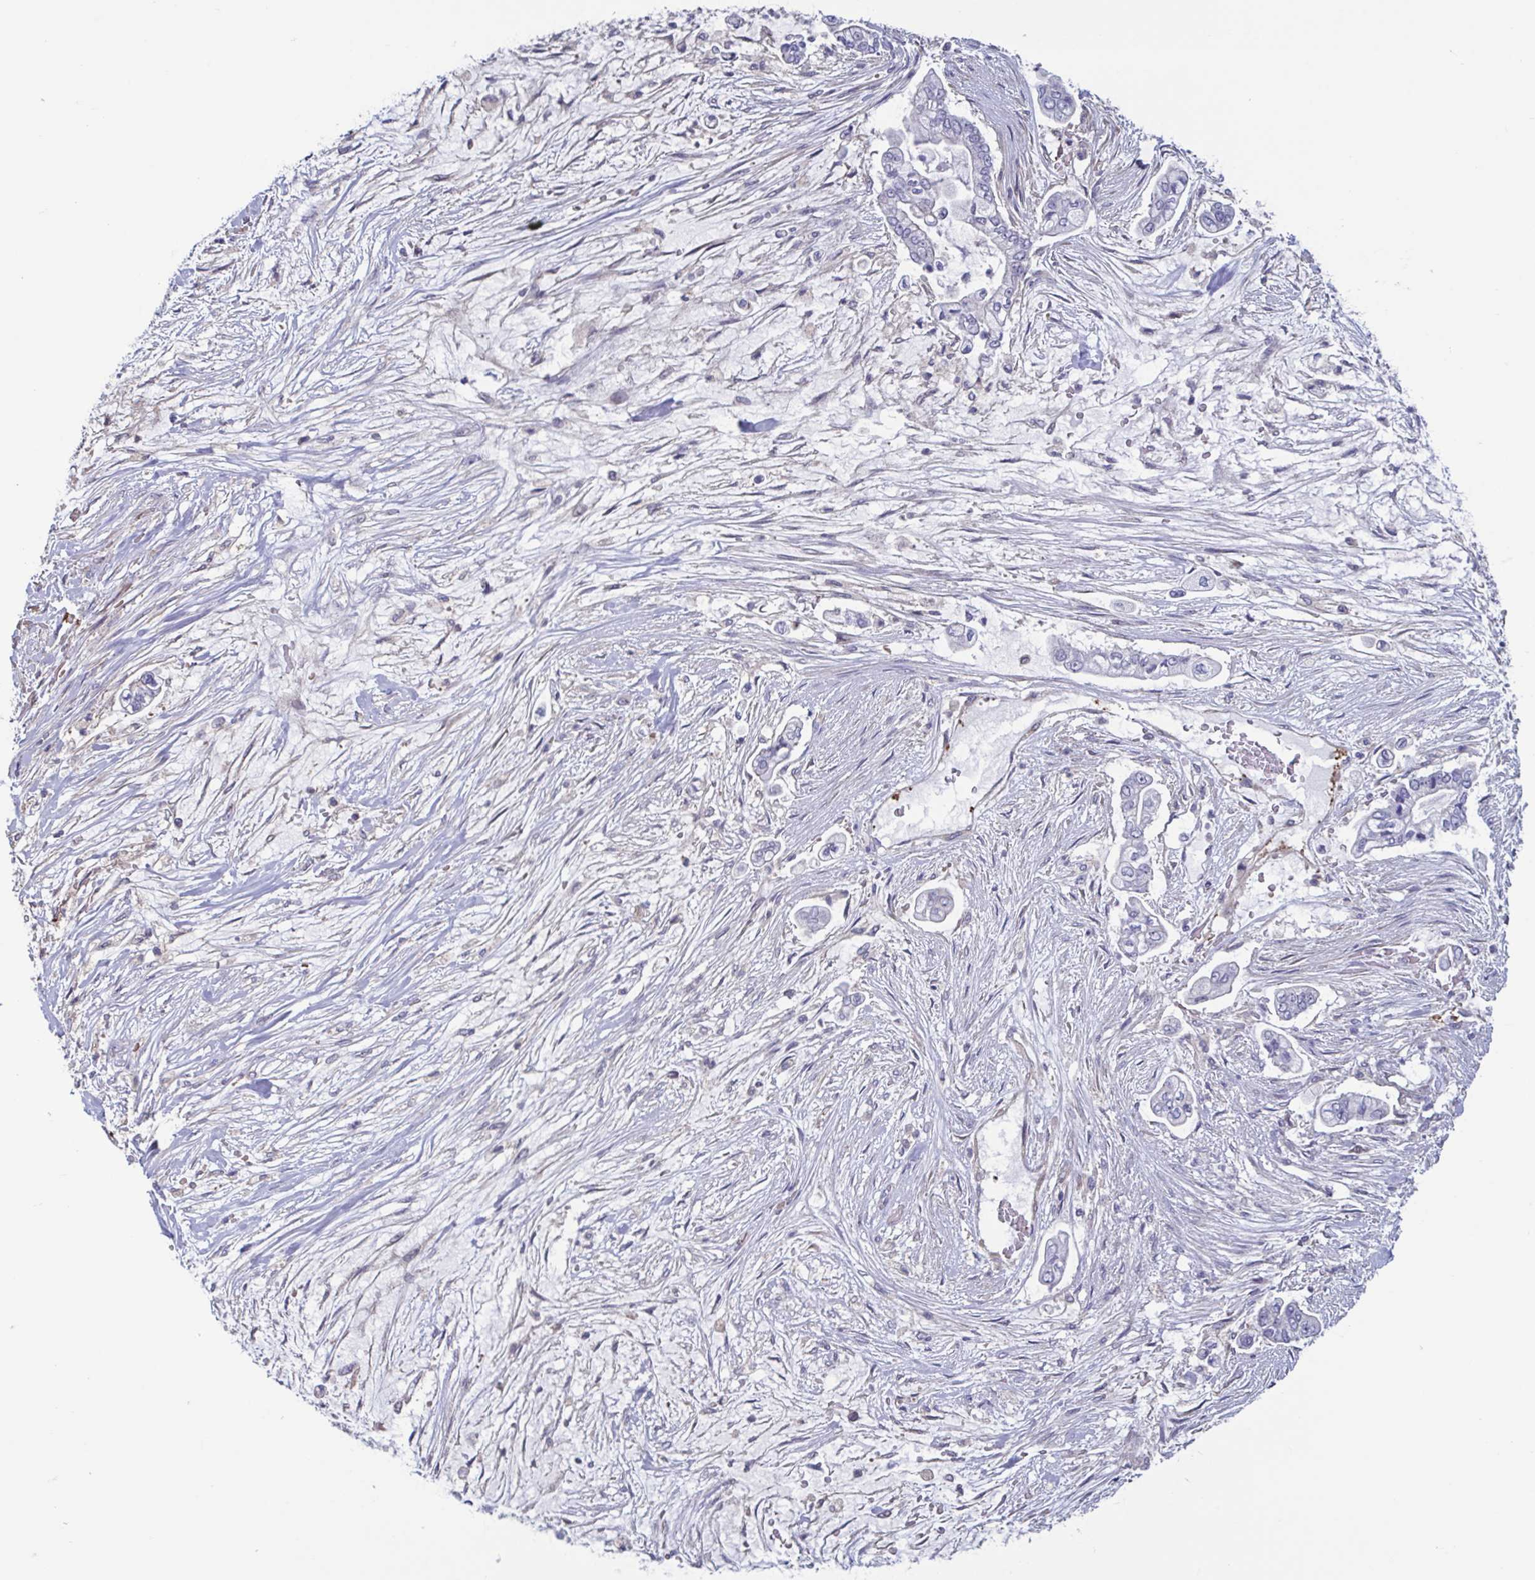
{"staining": {"intensity": "negative", "quantity": "none", "location": "none"}, "tissue": "pancreatic cancer", "cell_type": "Tumor cells", "image_type": "cancer", "snomed": [{"axis": "morphology", "description": "Adenocarcinoma, NOS"}, {"axis": "topography", "description": "Pancreas"}], "caption": "Pancreatic adenocarcinoma was stained to show a protein in brown. There is no significant expression in tumor cells.", "gene": "LRRC38", "patient": {"sex": "female", "age": 69}}